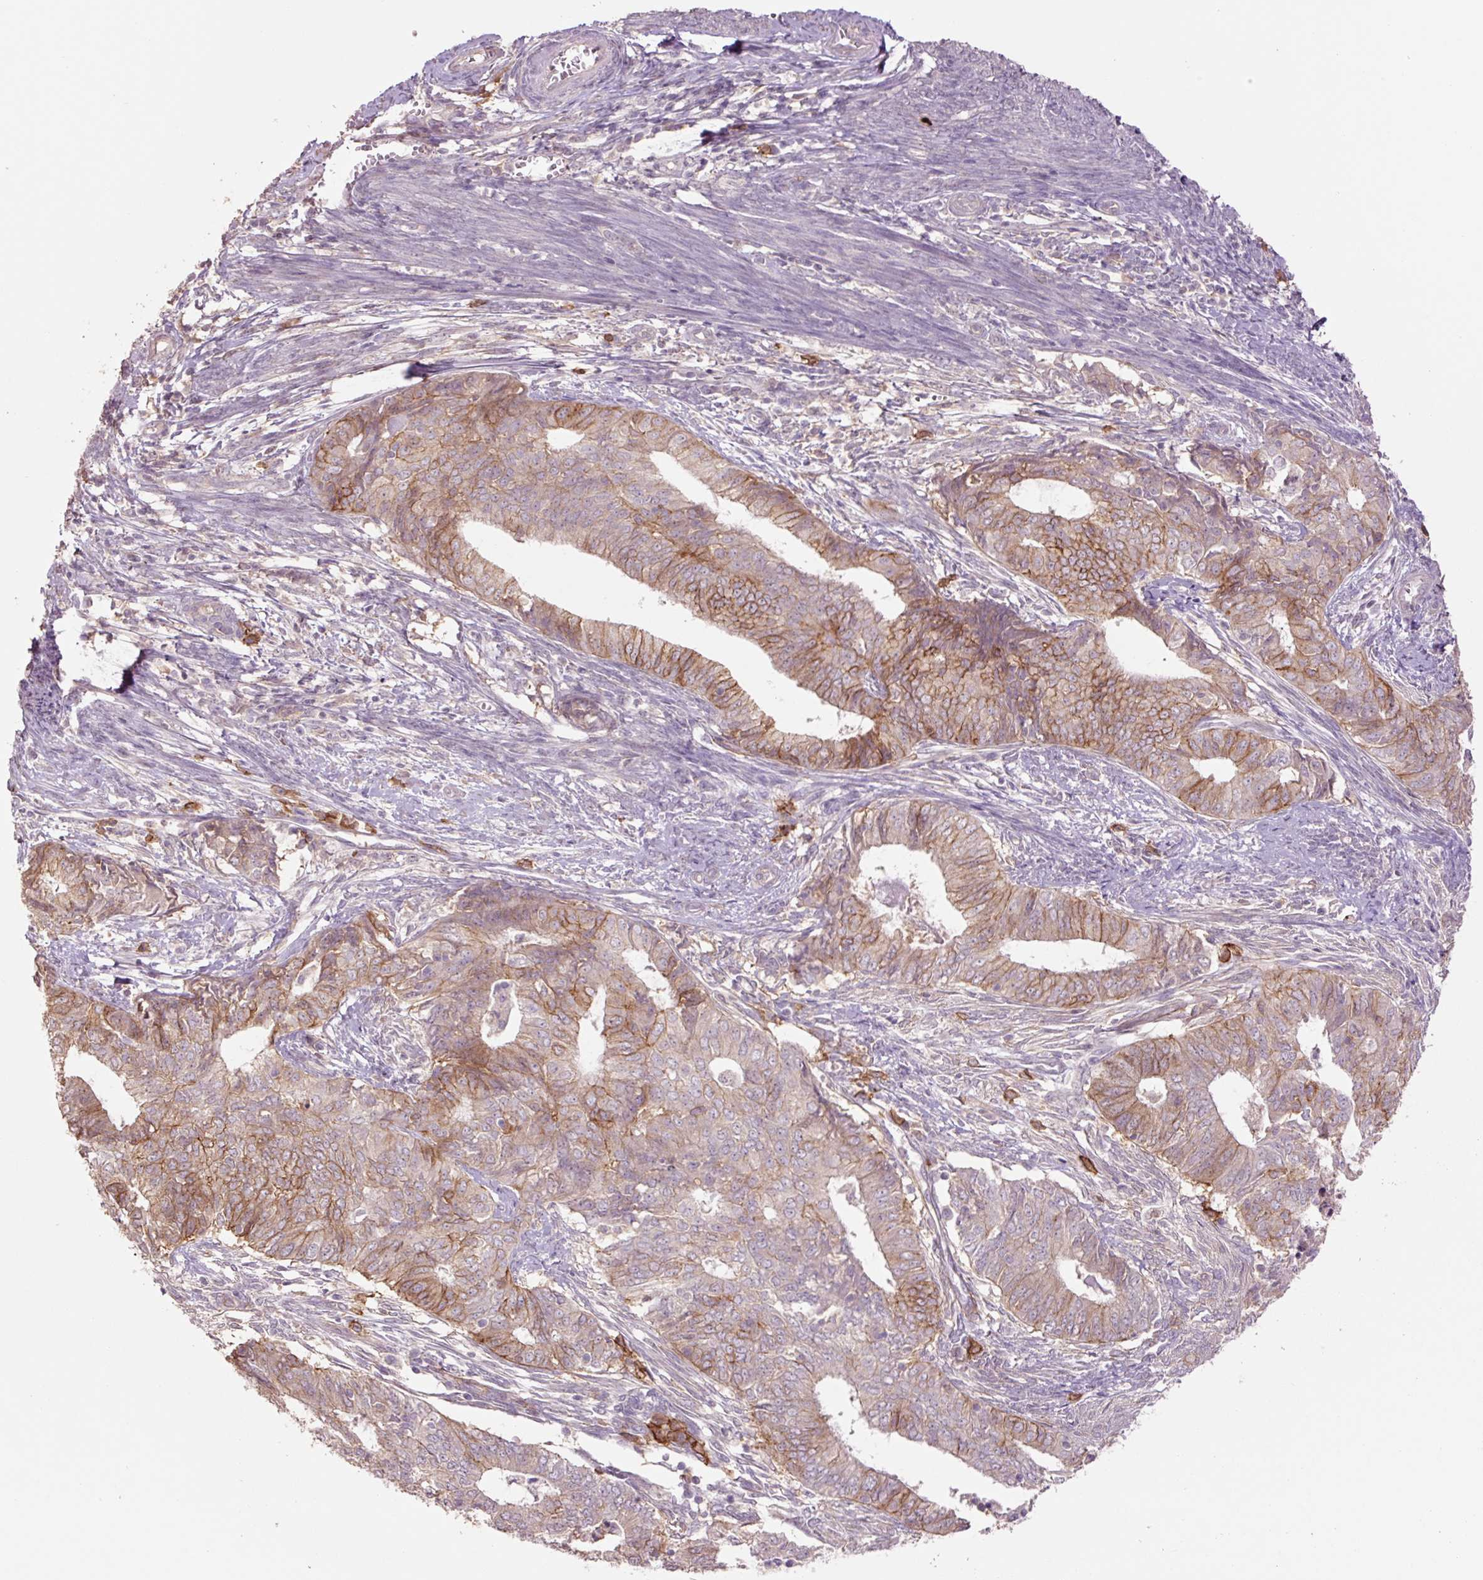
{"staining": {"intensity": "moderate", "quantity": "25%-75%", "location": "cytoplasmic/membranous"}, "tissue": "endometrial cancer", "cell_type": "Tumor cells", "image_type": "cancer", "snomed": [{"axis": "morphology", "description": "Adenocarcinoma, NOS"}, {"axis": "topography", "description": "Endometrium"}], "caption": "Tumor cells reveal medium levels of moderate cytoplasmic/membranous positivity in about 25%-75% of cells in endometrial adenocarcinoma. Nuclei are stained in blue.", "gene": "SLC1A4", "patient": {"sex": "female", "age": 62}}